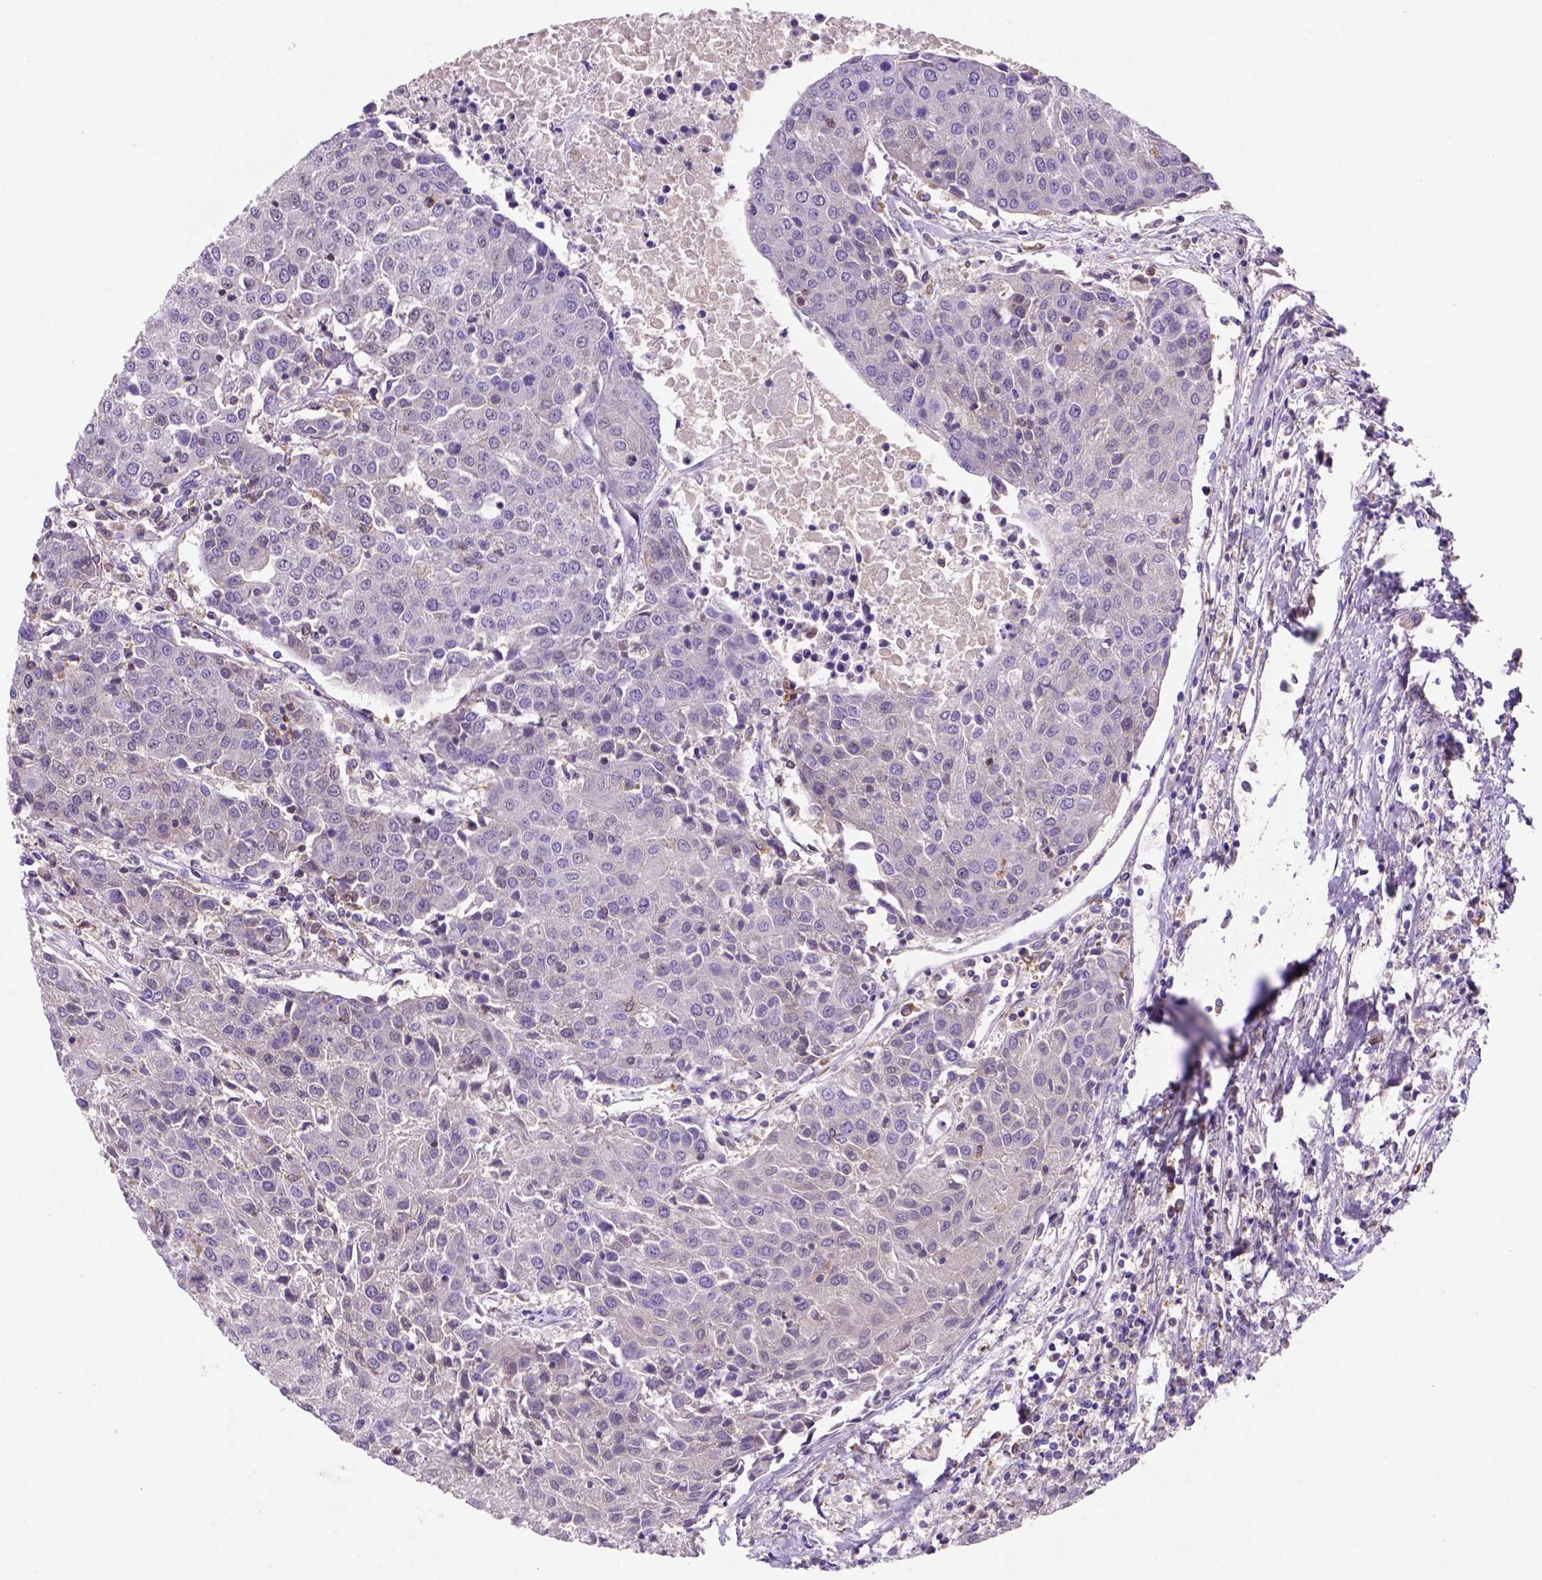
{"staining": {"intensity": "negative", "quantity": "none", "location": "none"}, "tissue": "urothelial cancer", "cell_type": "Tumor cells", "image_type": "cancer", "snomed": [{"axis": "morphology", "description": "Urothelial carcinoma, High grade"}, {"axis": "topography", "description": "Urinary bladder"}], "caption": "Urothelial cancer stained for a protein using IHC exhibits no positivity tumor cells.", "gene": "INPP5D", "patient": {"sex": "female", "age": 85}}